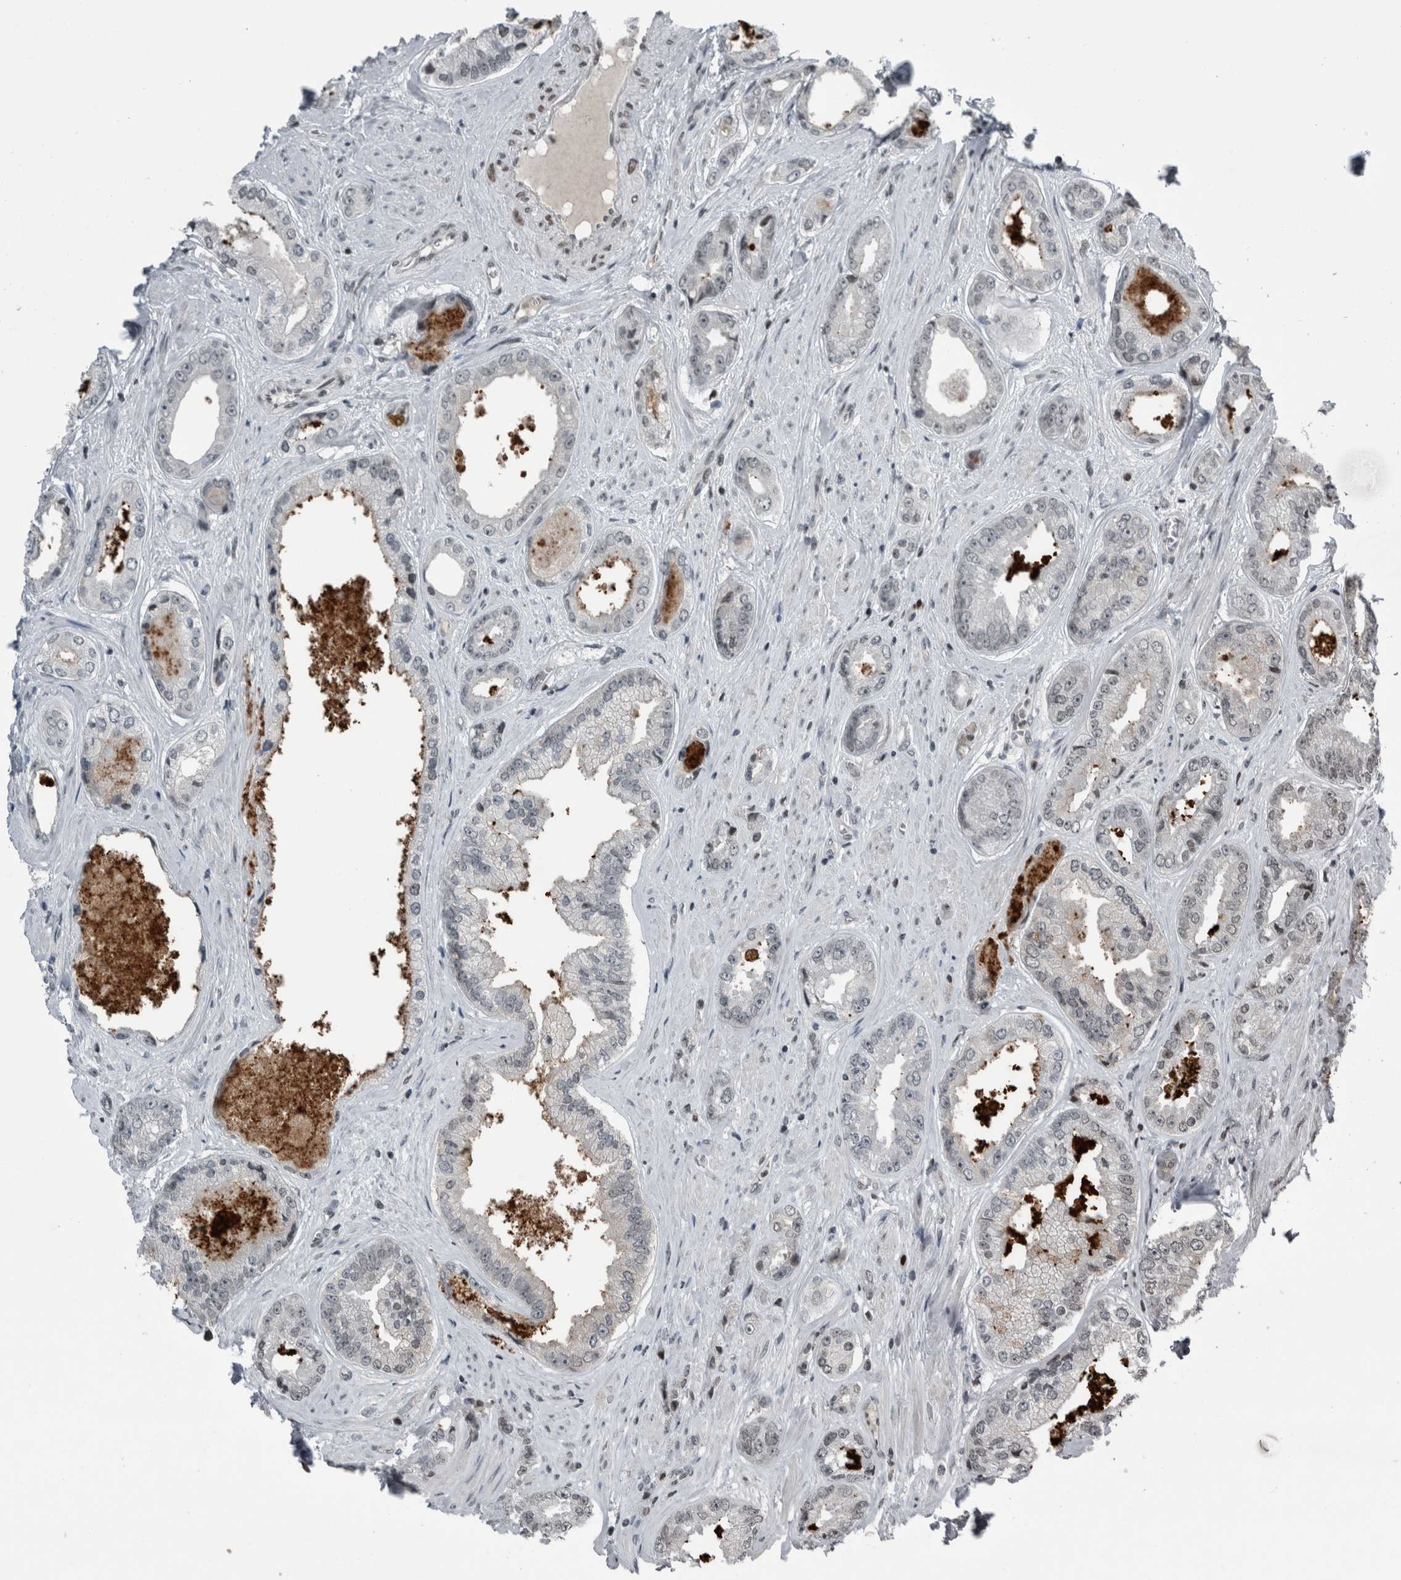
{"staining": {"intensity": "weak", "quantity": "<25%", "location": "nuclear"}, "tissue": "prostate cancer", "cell_type": "Tumor cells", "image_type": "cancer", "snomed": [{"axis": "morphology", "description": "Adenocarcinoma, High grade"}, {"axis": "topography", "description": "Prostate"}], "caption": "Prostate cancer (adenocarcinoma (high-grade)) stained for a protein using IHC exhibits no expression tumor cells.", "gene": "UNC50", "patient": {"sex": "male", "age": 61}}